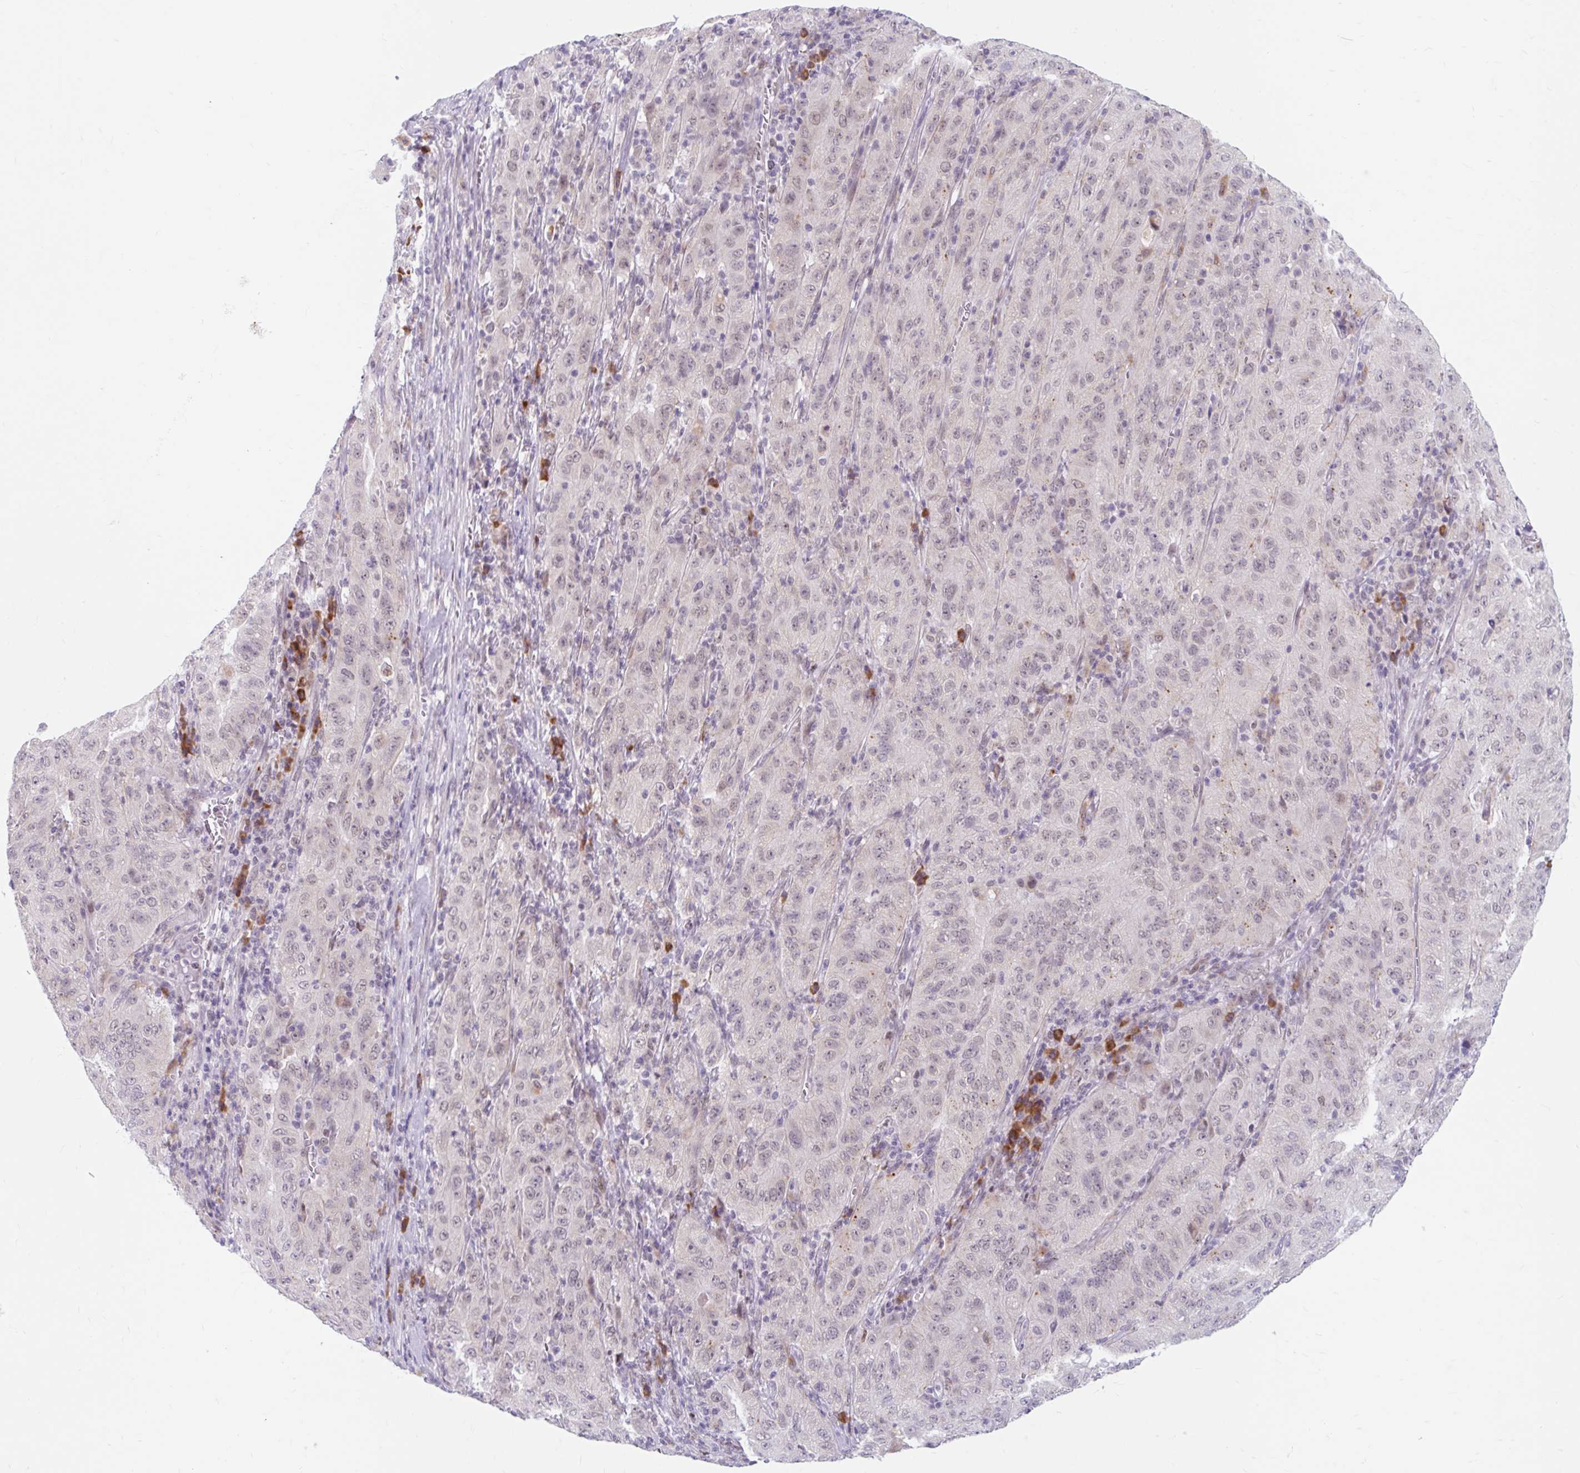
{"staining": {"intensity": "negative", "quantity": "none", "location": "none"}, "tissue": "pancreatic cancer", "cell_type": "Tumor cells", "image_type": "cancer", "snomed": [{"axis": "morphology", "description": "Adenocarcinoma, NOS"}, {"axis": "topography", "description": "Pancreas"}], "caption": "DAB (3,3'-diaminobenzidine) immunohistochemical staining of pancreatic cancer (adenocarcinoma) exhibits no significant positivity in tumor cells.", "gene": "SRSF10", "patient": {"sex": "male", "age": 63}}